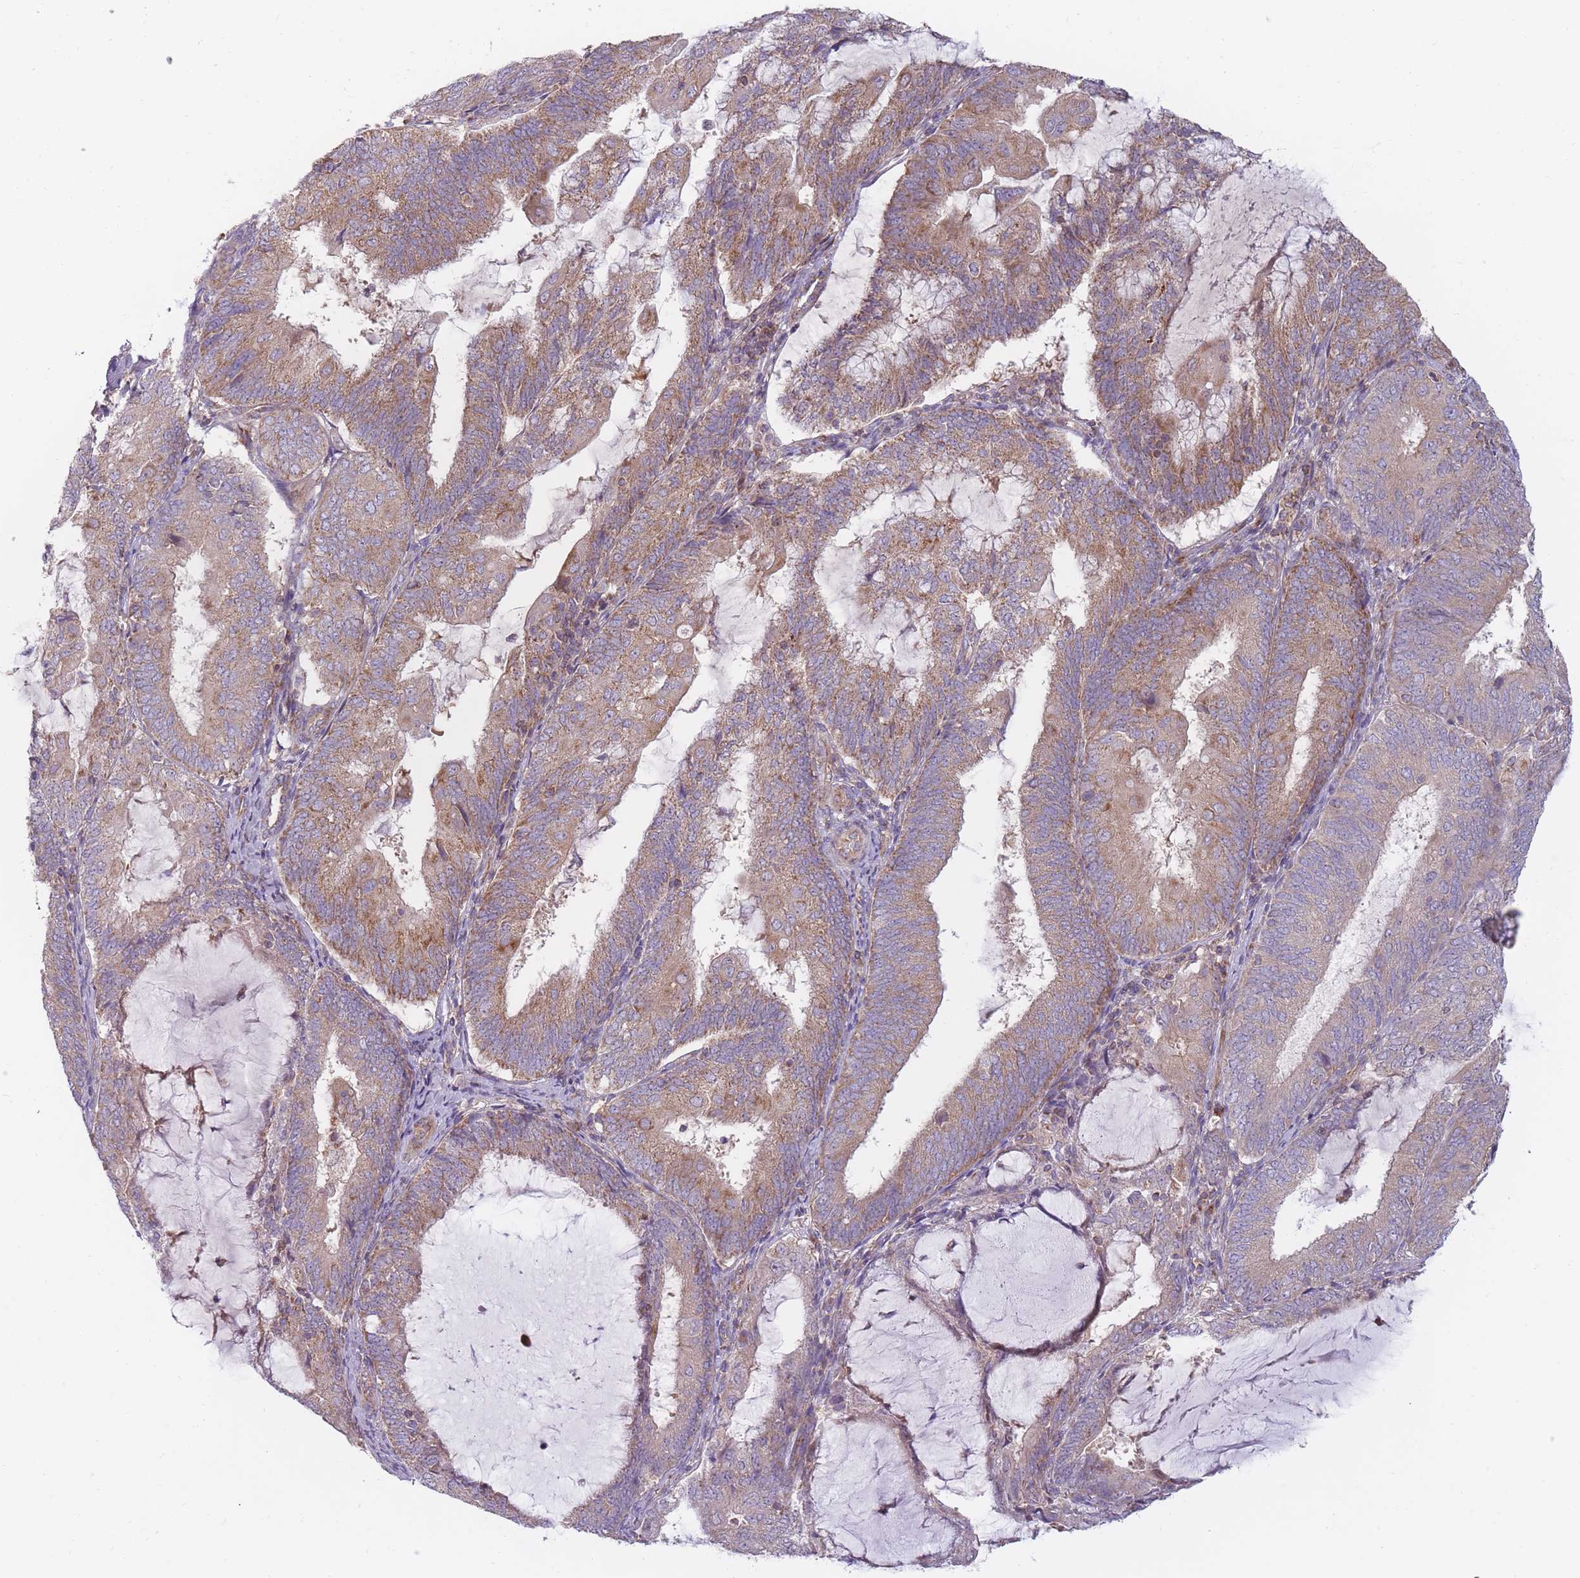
{"staining": {"intensity": "moderate", "quantity": "25%-75%", "location": "cytoplasmic/membranous"}, "tissue": "endometrial cancer", "cell_type": "Tumor cells", "image_type": "cancer", "snomed": [{"axis": "morphology", "description": "Adenocarcinoma, NOS"}, {"axis": "topography", "description": "Endometrium"}], "caption": "High-power microscopy captured an IHC histopathology image of endometrial cancer (adenocarcinoma), revealing moderate cytoplasmic/membranous staining in approximately 25%-75% of tumor cells.", "gene": "NDUFA9", "patient": {"sex": "female", "age": 81}}